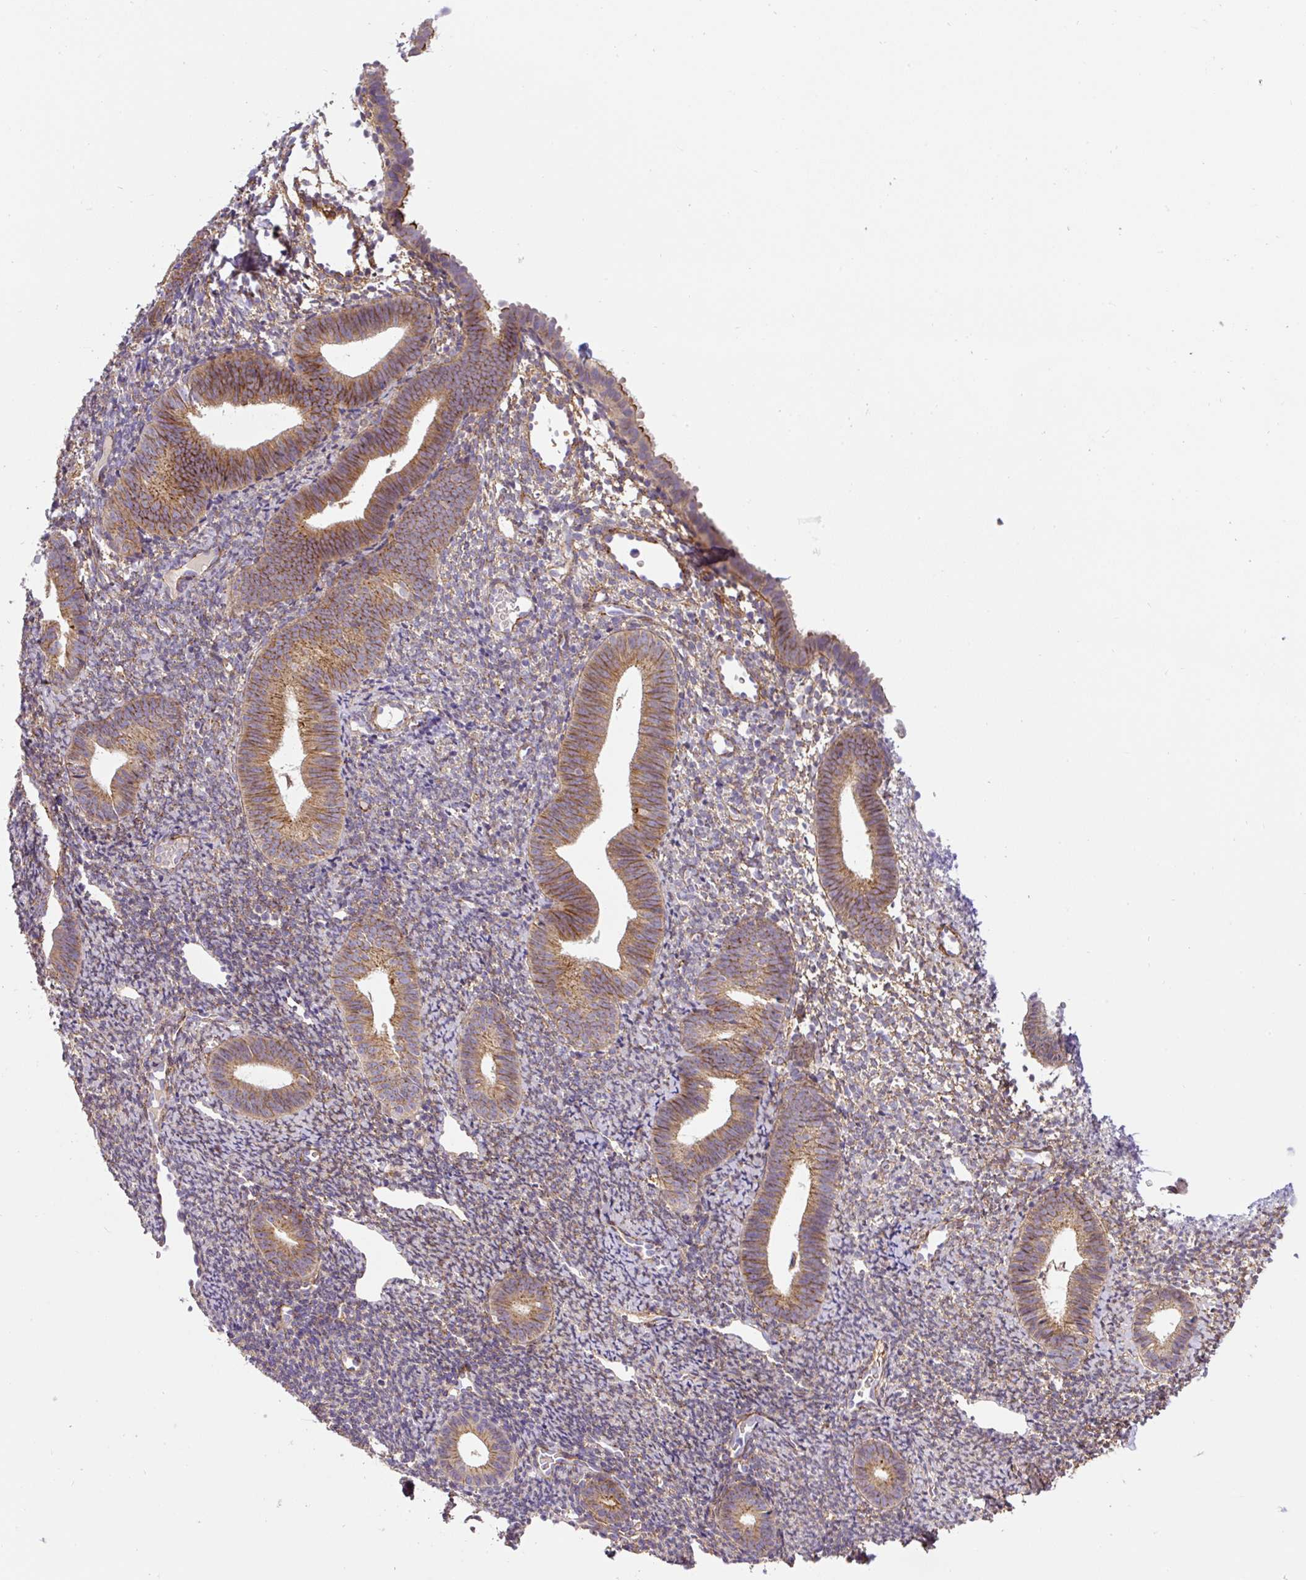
{"staining": {"intensity": "weak", "quantity": "25%-75%", "location": "cytoplasmic/membranous"}, "tissue": "endometrium", "cell_type": "Cells in endometrial stroma", "image_type": "normal", "snomed": [{"axis": "morphology", "description": "Normal tissue, NOS"}, {"axis": "topography", "description": "Endometrium"}], "caption": "Protein expression analysis of unremarkable human endometrium reveals weak cytoplasmic/membranous positivity in about 25%-75% of cells in endometrial stroma. (Brightfield microscopy of DAB IHC at high magnification).", "gene": "RNF170", "patient": {"sex": "female", "age": 39}}